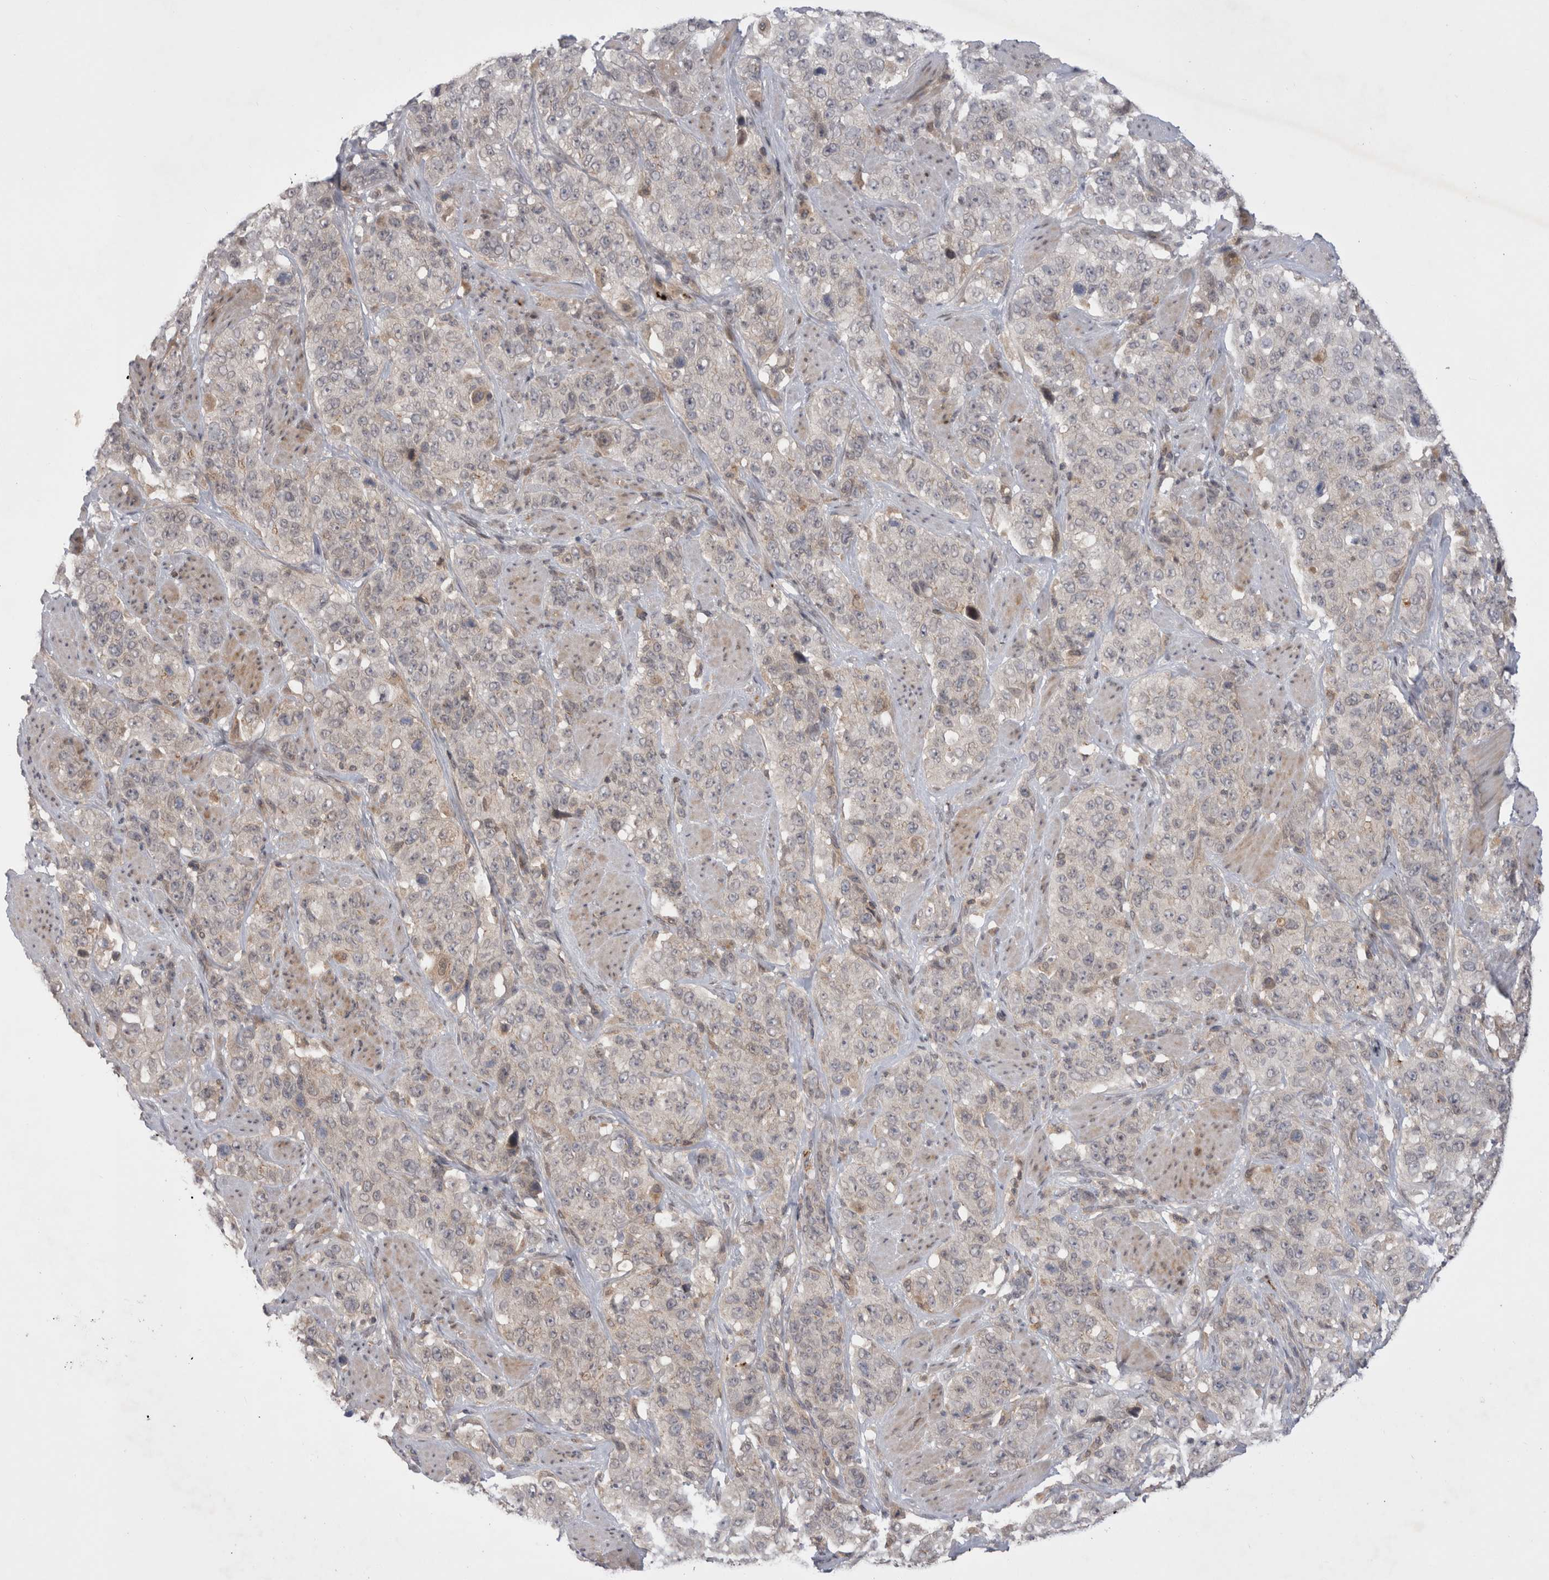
{"staining": {"intensity": "negative", "quantity": "none", "location": "none"}, "tissue": "stomach cancer", "cell_type": "Tumor cells", "image_type": "cancer", "snomed": [{"axis": "morphology", "description": "Adenocarcinoma, NOS"}, {"axis": "topography", "description": "Stomach"}], "caption": "Immunohistochemical staining of human stomach cancer shows no significant expression in tumor cells.", "gene": "PLEKHM1", "patient": {"sex": "male", "age": 48}}